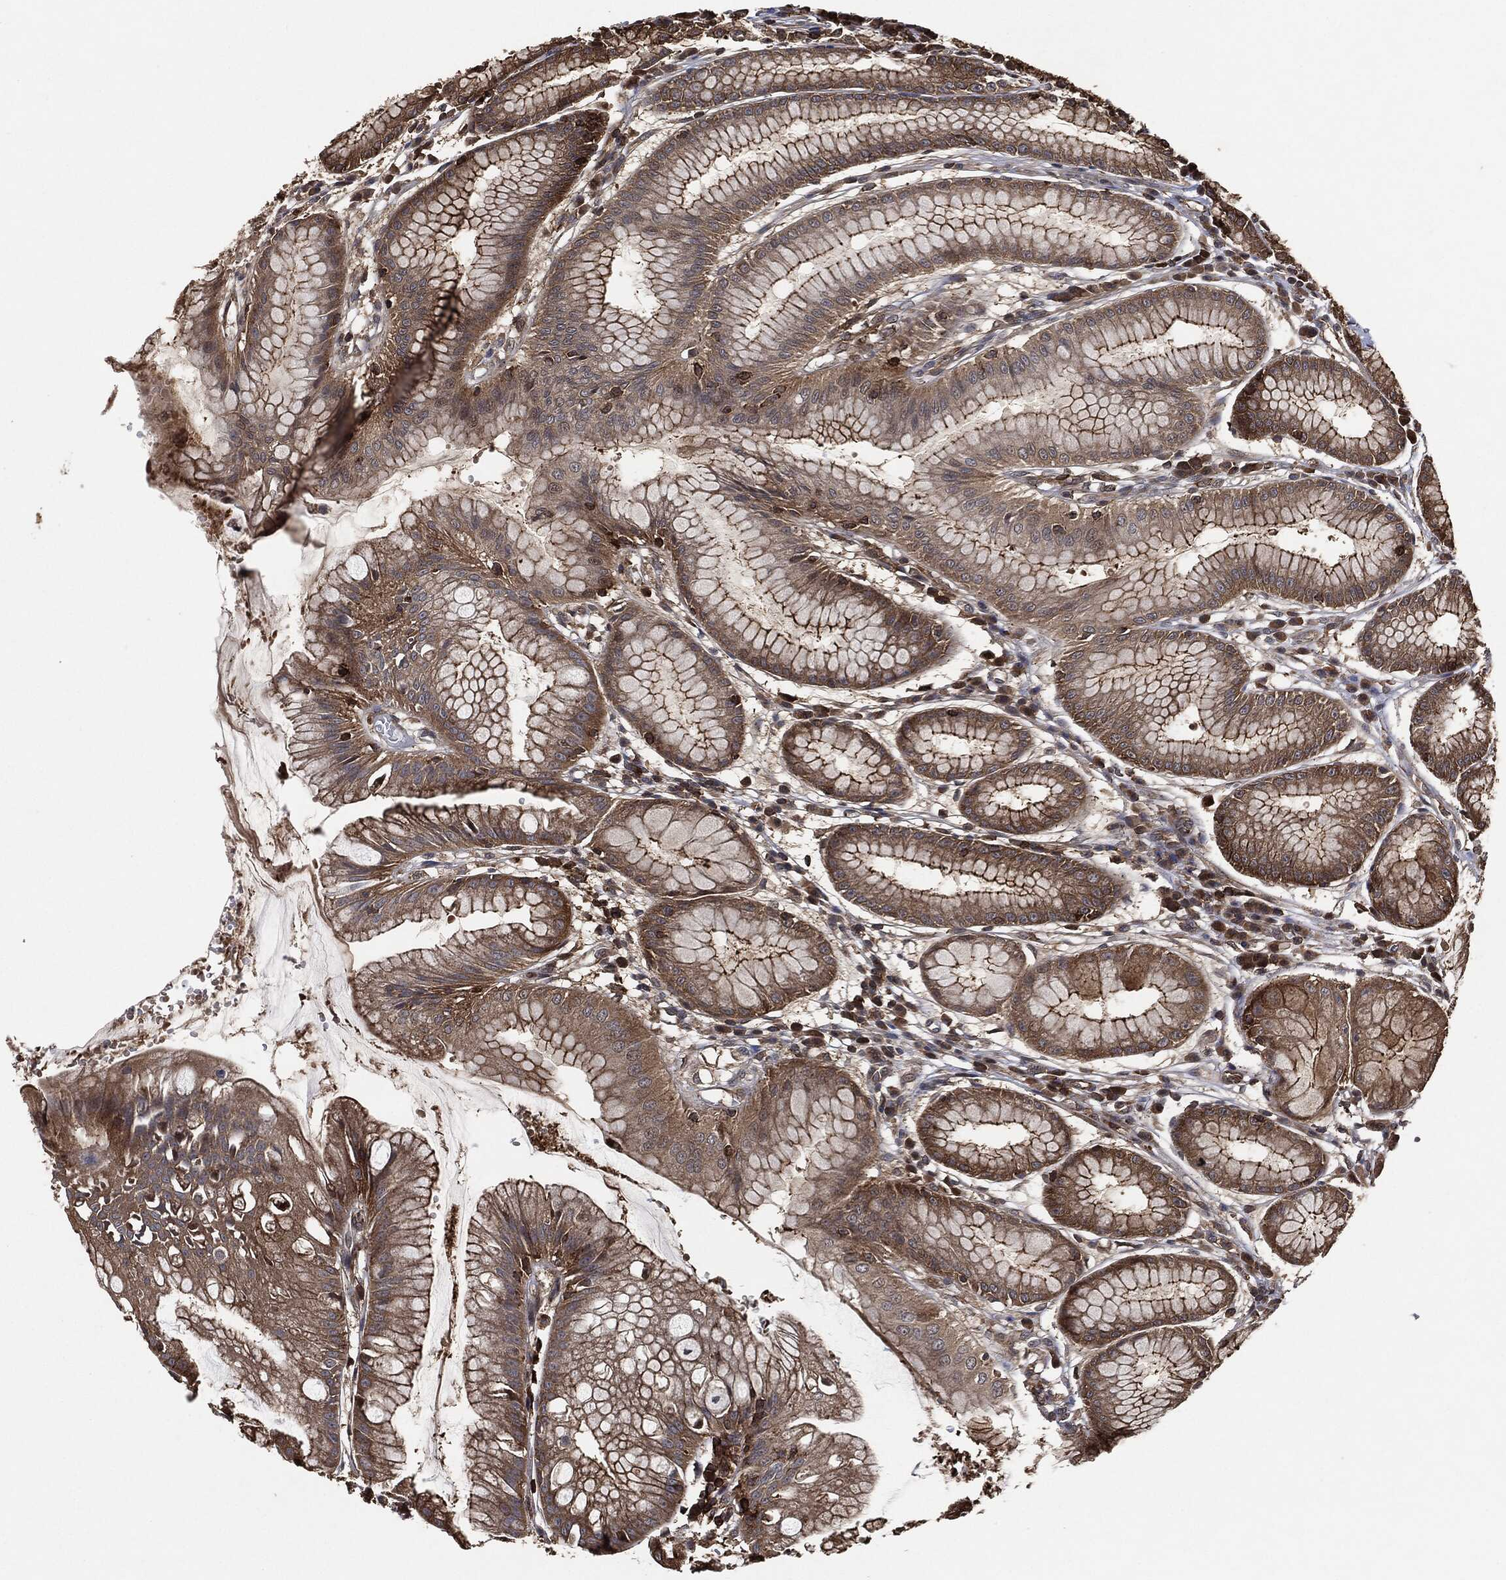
{"staining": {"intensity": "strong", "quantity": "25%-75%", "location": "cytoplasmic/membranous"}, "tissue": "stomach", "cell_type": "Glandular cells", "image_type": "normal", "snomed": [{"axis": "morphology", "description": "Normal tissue, NOS"}, {"axis": "morphology", "description": "Inflammation, NOS"}, {"axis": "topography", "description": "Stomach, lower"}], "caption": "Protein analysis of unremarkable stomach reveals strong cytoplasmic/membranous staining in about 25%-75% of glandular cells. (DAB (3,3'-diaminobenzidine) IHC with brightfield microscopy, high magnification).", "gene": "TPT1", "patient": {"sex": "male", "age": 59}}